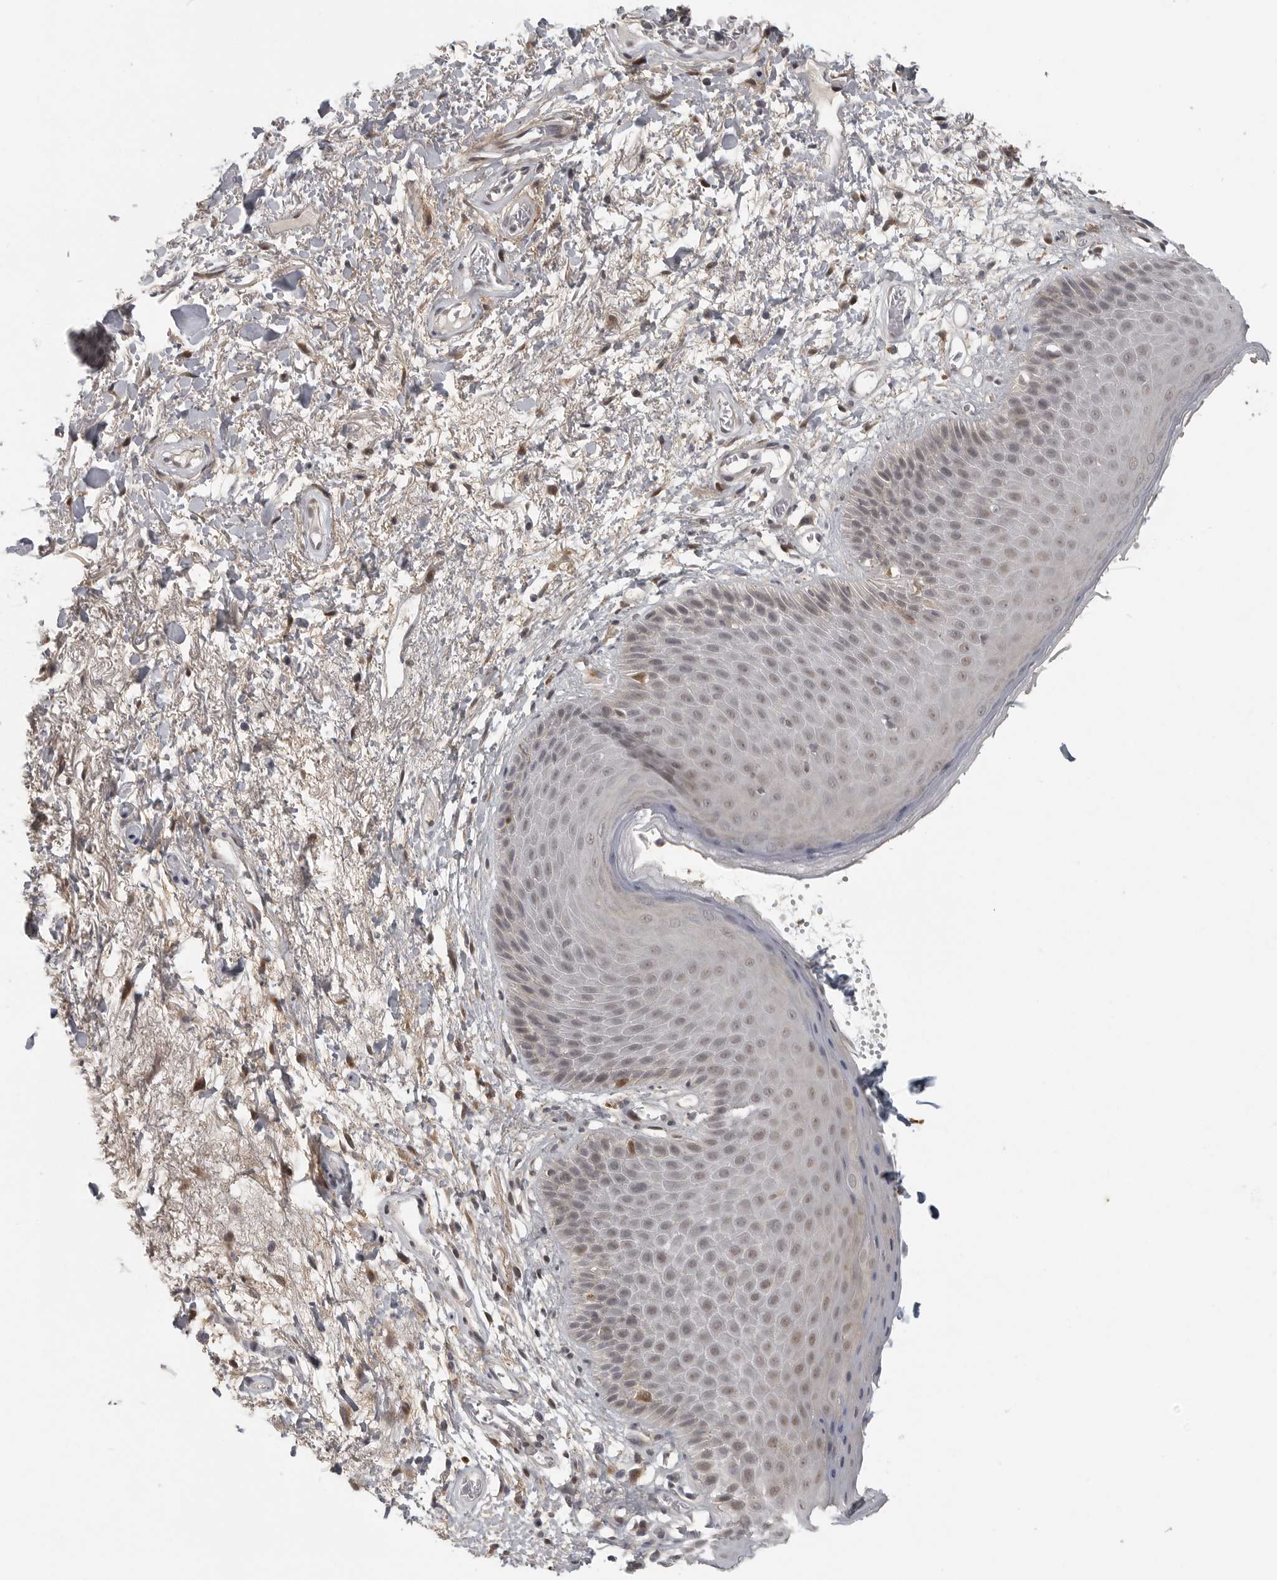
{"staining": {"intensity": "weak", "quantity": "25%-75%", "location": "cytoplasmic/membranous,nuclear"}, "tissue": "skin", "cell_type": "Epidermal cells", "image_type": "normal", "snomed": [{"axis": "morphology", "description": "Normal tissue, NOS"}, {"axis": "topography", "description": "Anal"}], "caption": "This micrograph demonstrates IHC staining of normal human skin, with low weak cytoplasmic/membranous,nuclear staining in about 25%-75% of epidermal cells.", "gene": "UROD", "patient": {"sex": "male", "age": 74}}